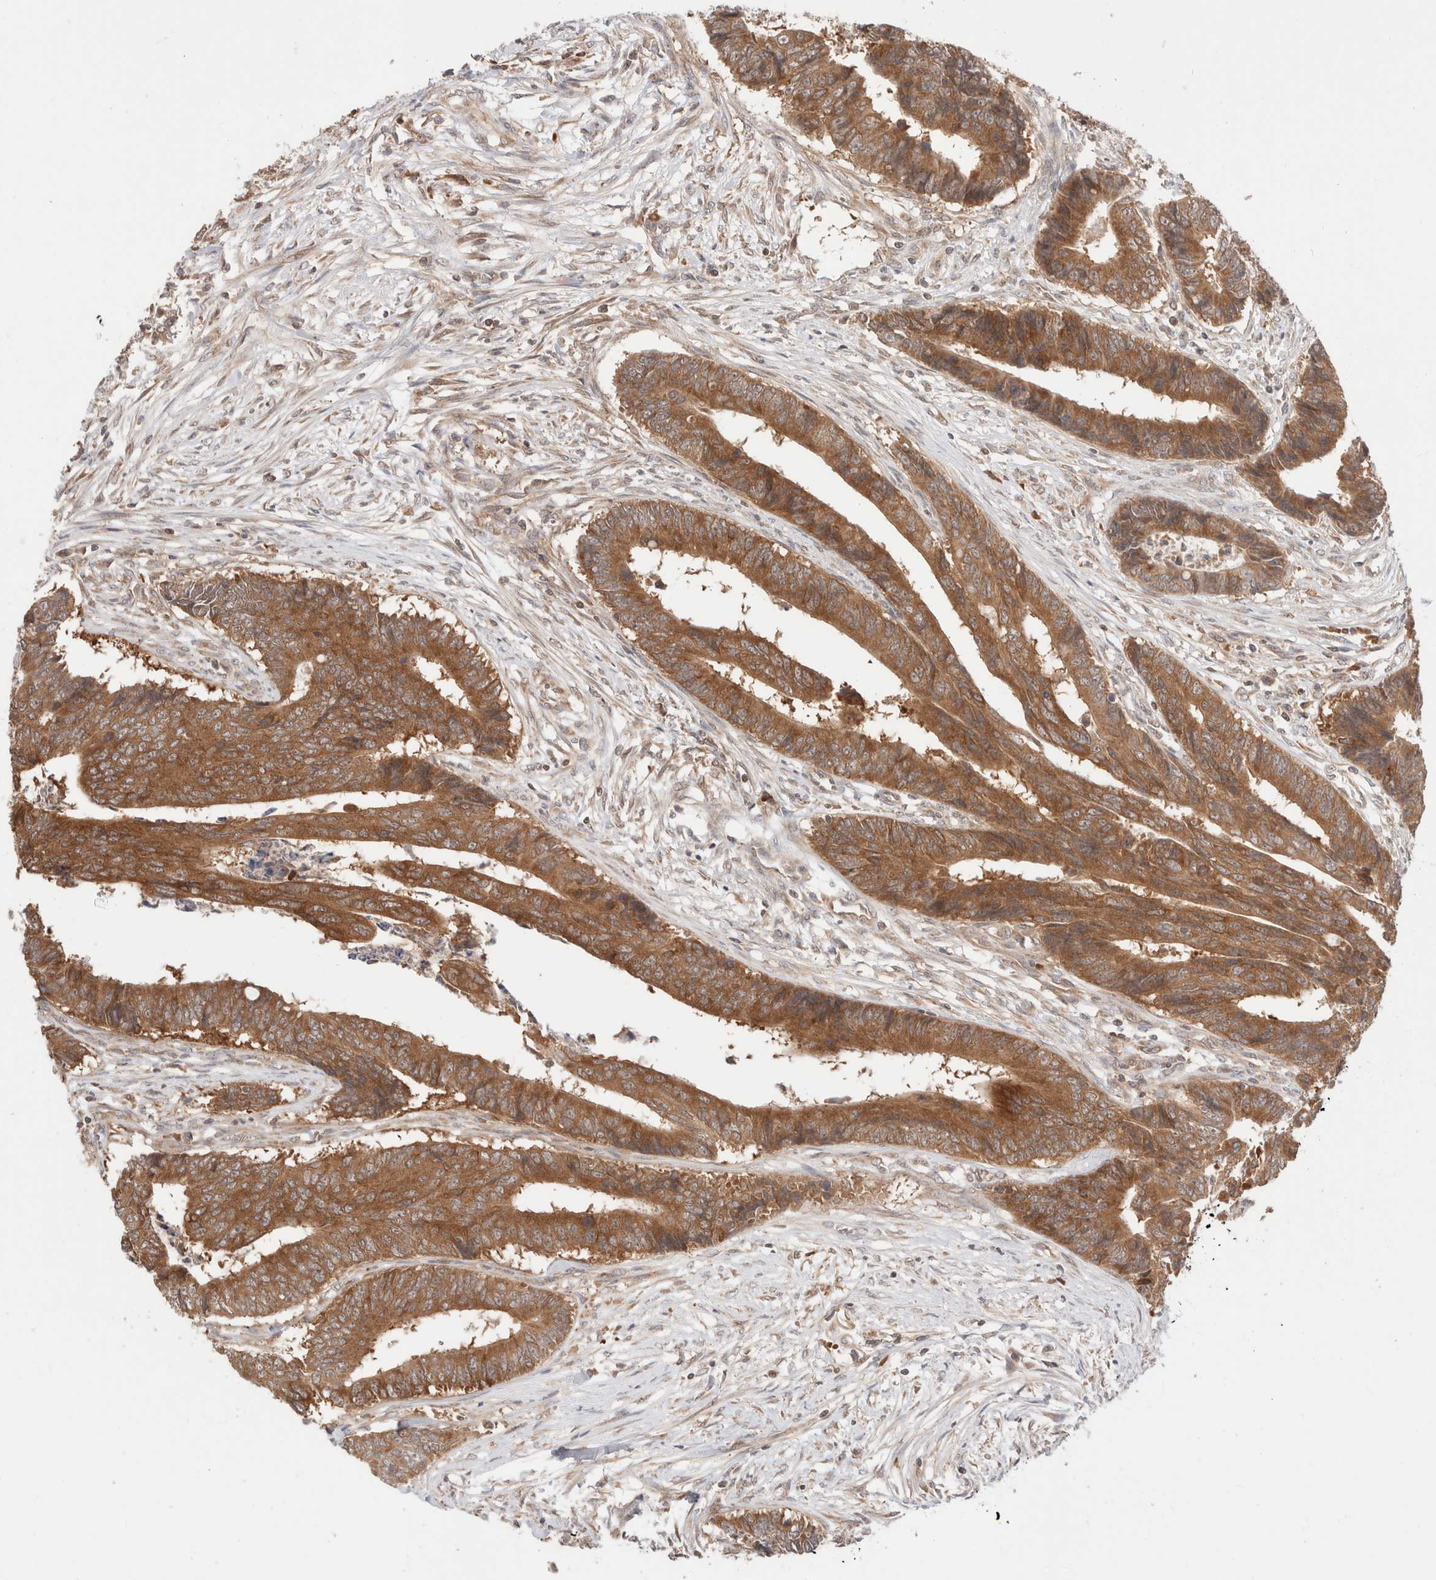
{"staining": {"intensity": "moderate", "quantity": ">75%", "location": "cytoplasmic/membranous"}, "tissue": "colorectal cancer", "cell_type": "Tumor cells", "image_type": "cancer", "snomed": [{"axis": "morphology", "description": "Adenocarcinoma, NOS"}, {"axis": "topography", "description": "Rectum"}], "caption": "Colorectal cancer (adenocarcinoma) tissue demonstrates moderate cytoplasmic/membranous positivity in about >75% of tumor cells", "gene": "XKR4", "patient": {"sex": "male", "age": 84}}